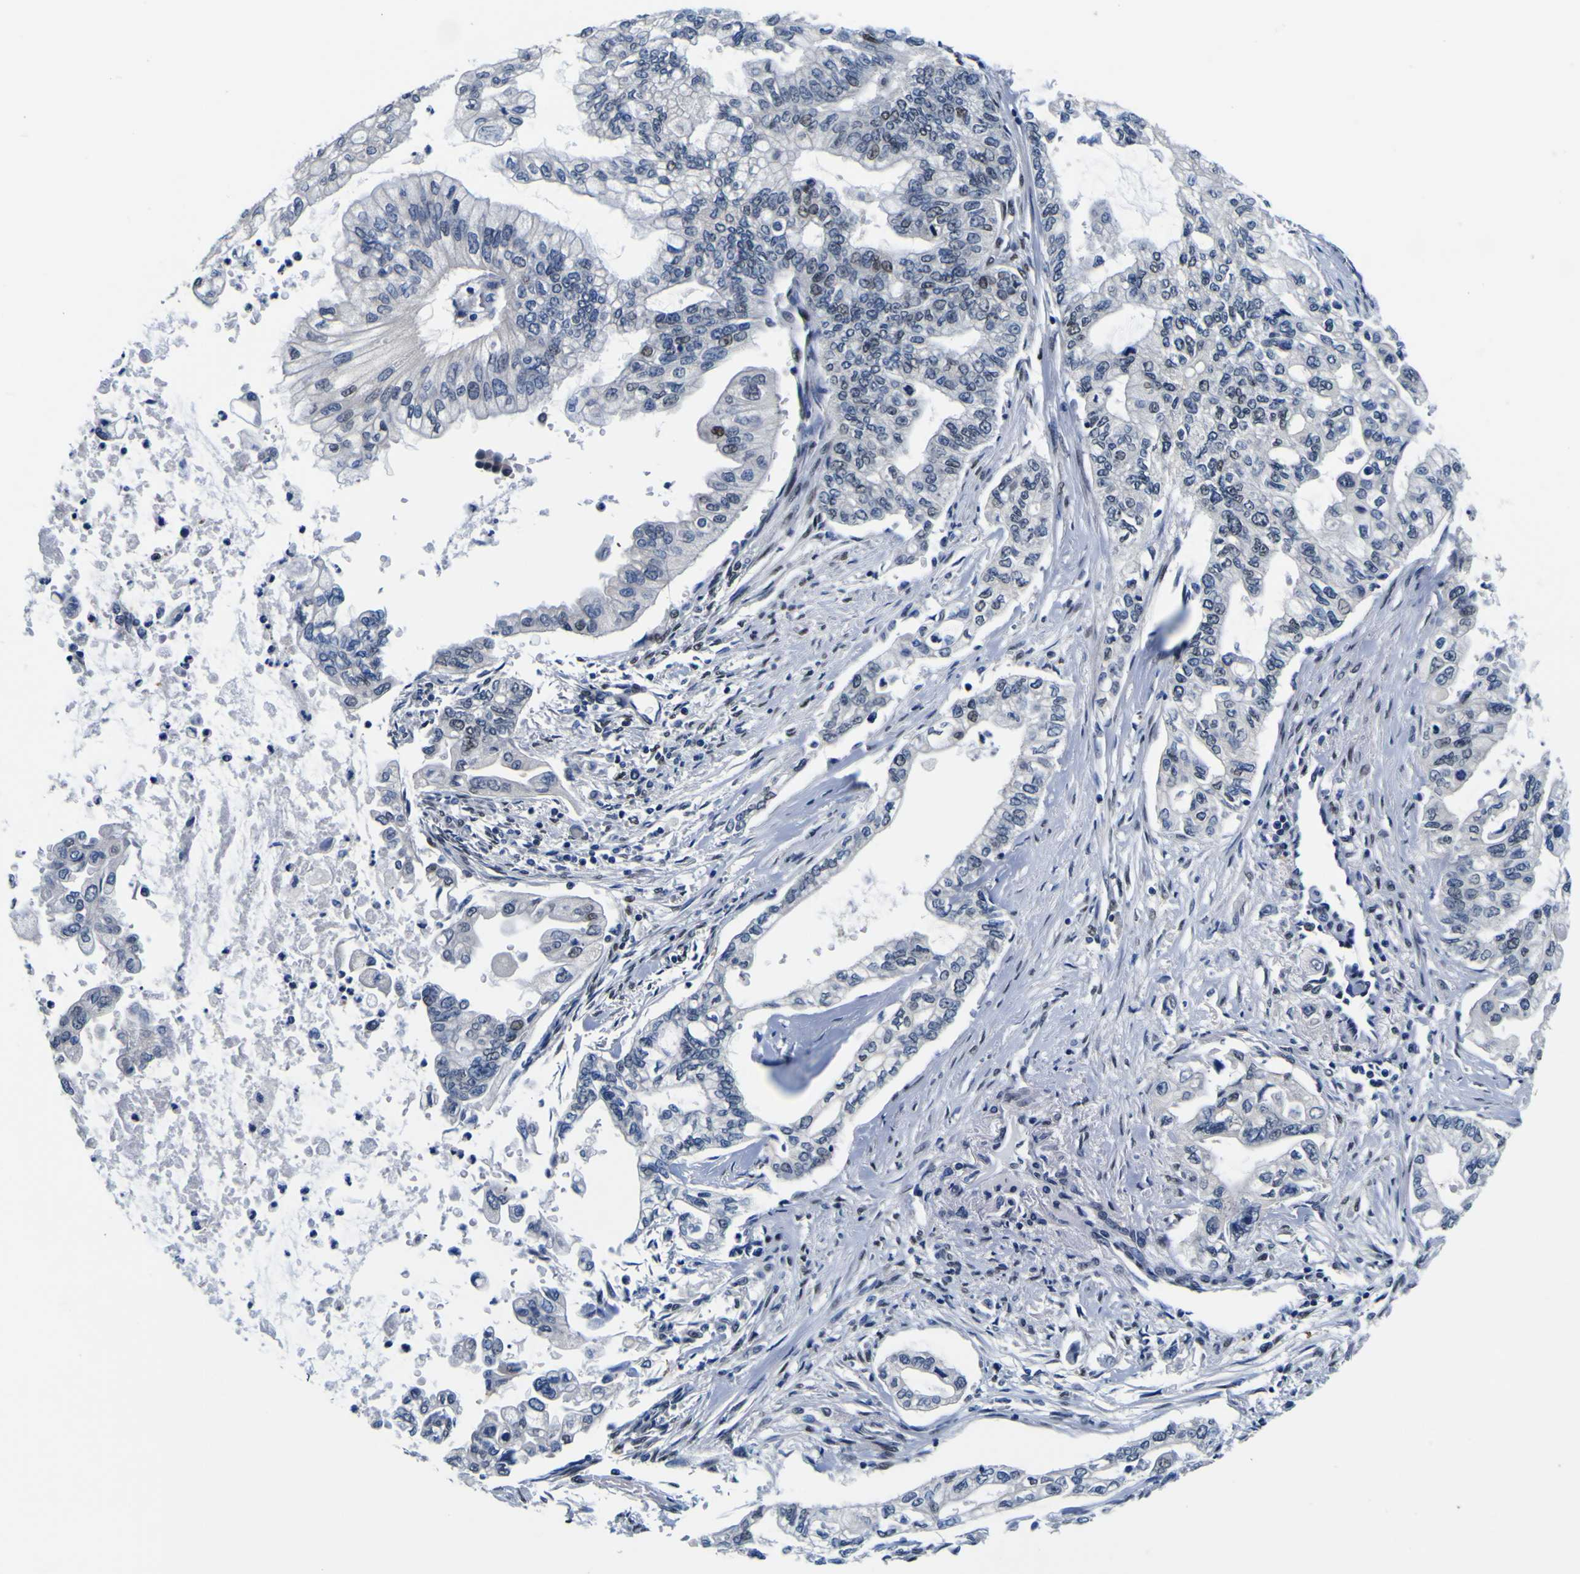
{"staining": {"intensity": "negative", "quantity": "none", "location": "none"}, "tissue": "pancreatic cancer", "cell_type": "Tumor cells", "image_type": "cancer", "snomed": [{"axis": "morphology", "description": "Normal tissue, NOS"}, {"axis": "topography", "description": "Pancreas"}], "caption": "DAB immunohistochemical staining of pancreatic cancer shows no significant expression in tumor cells. The staining was performed using DAB to visualize the protein expression in brown, while the nuclei were stained in blue with hematoxylin (Magnification: 20x).", "gene": "CUL4B", "patient": {"sex": "male", "age": 42}}